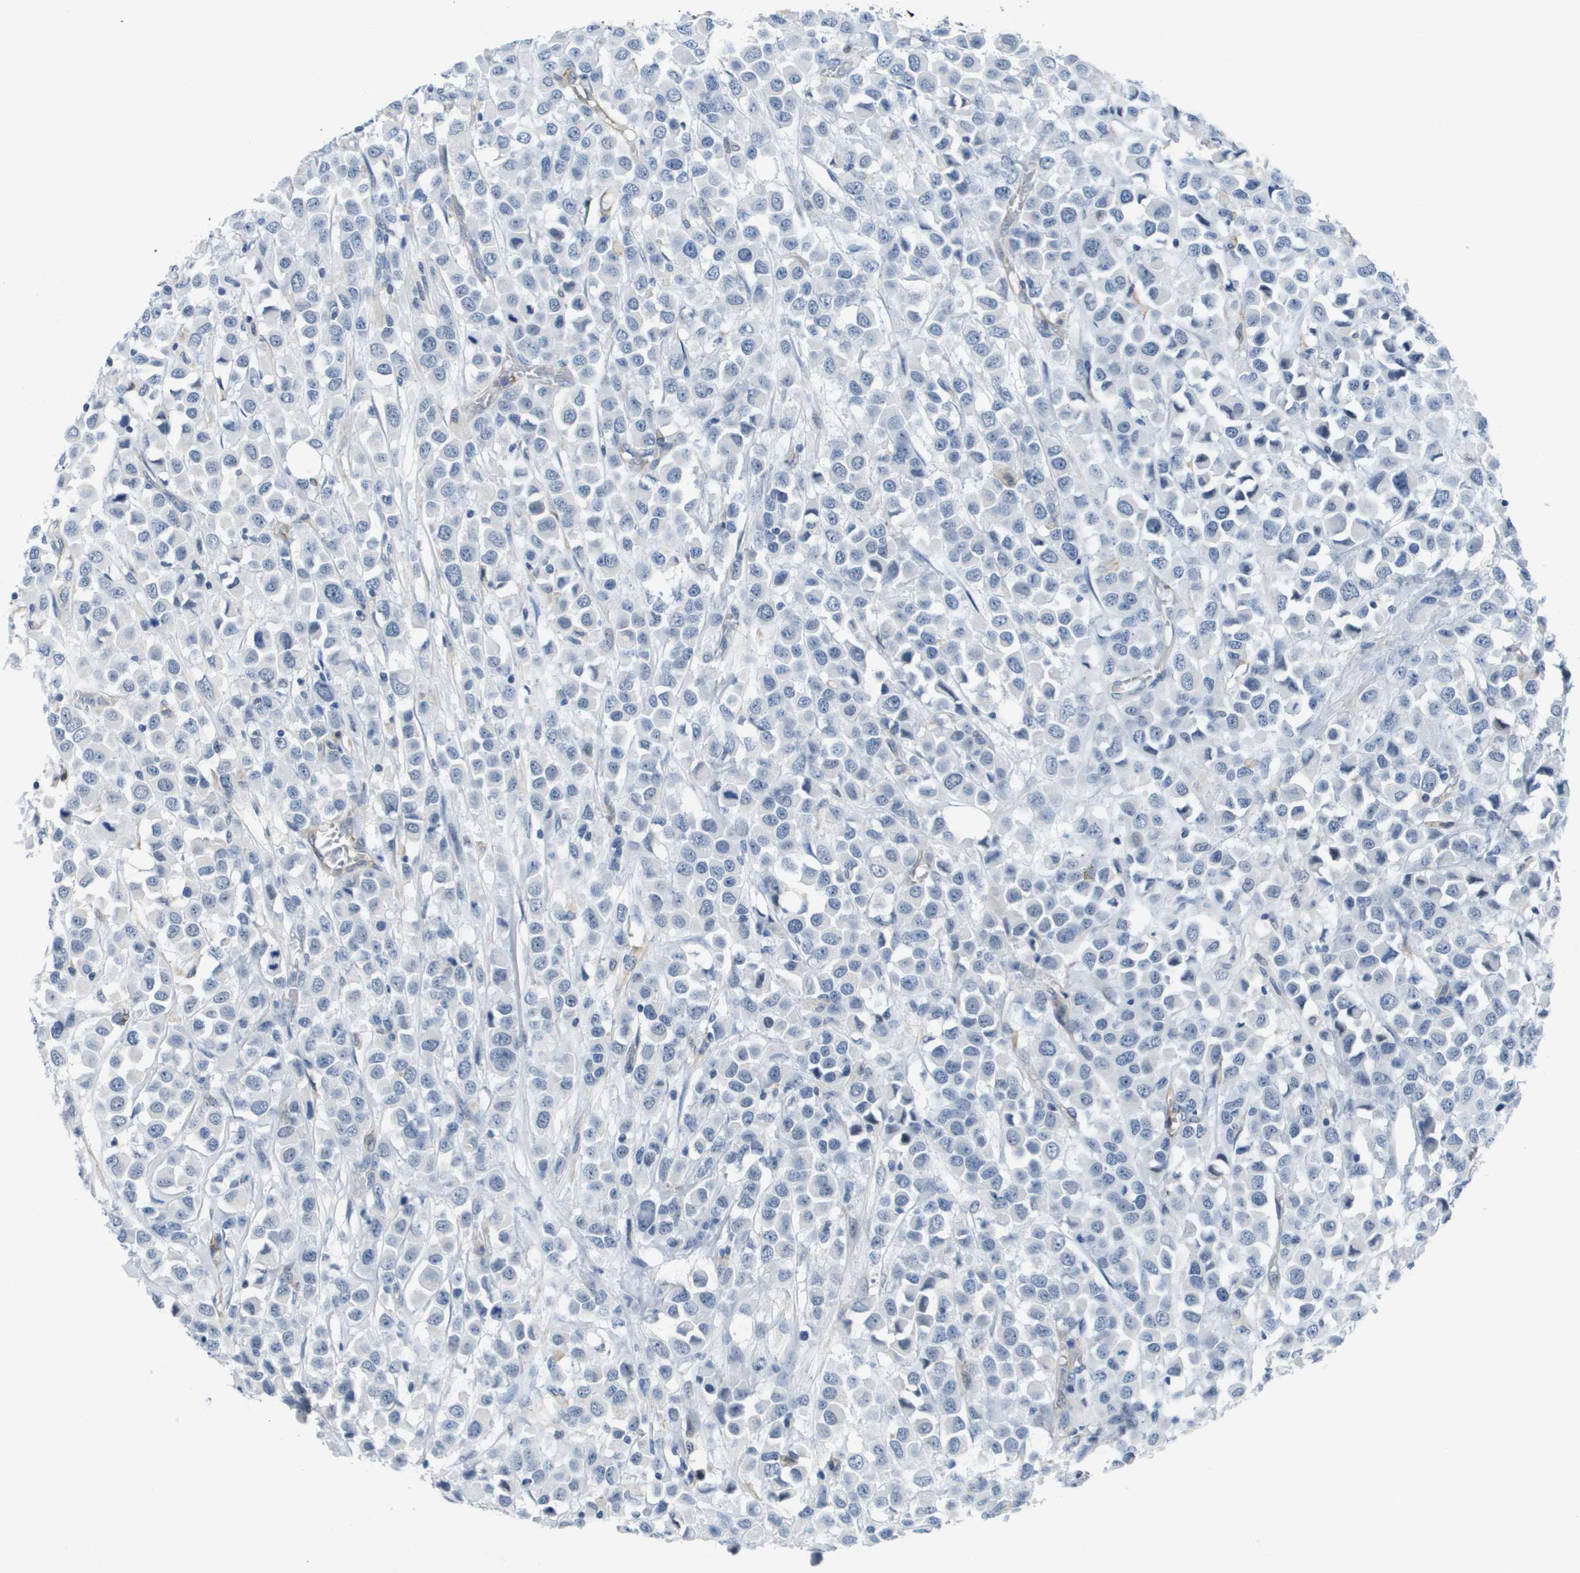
{"staining": {"intensity": "negative", "quantity": "none", "location": "none"}, "tissue": "breast cancer", "cell_type": "Tumor cells", "image_type": "cancer", "snomed": [{"axis": "morphology", "description": "Duct carcinoma"}, {"axis": "topography", "description": "Breast"}], "caption": "DAB (3,3'-diaminobenzidine) immunohistochemical staining of invasive ductal carcinoma (breast) exhibits no significant positivity in tumor cells.", "gene": "ITGA6", "patient": {"sex": "female", "age": 61}}